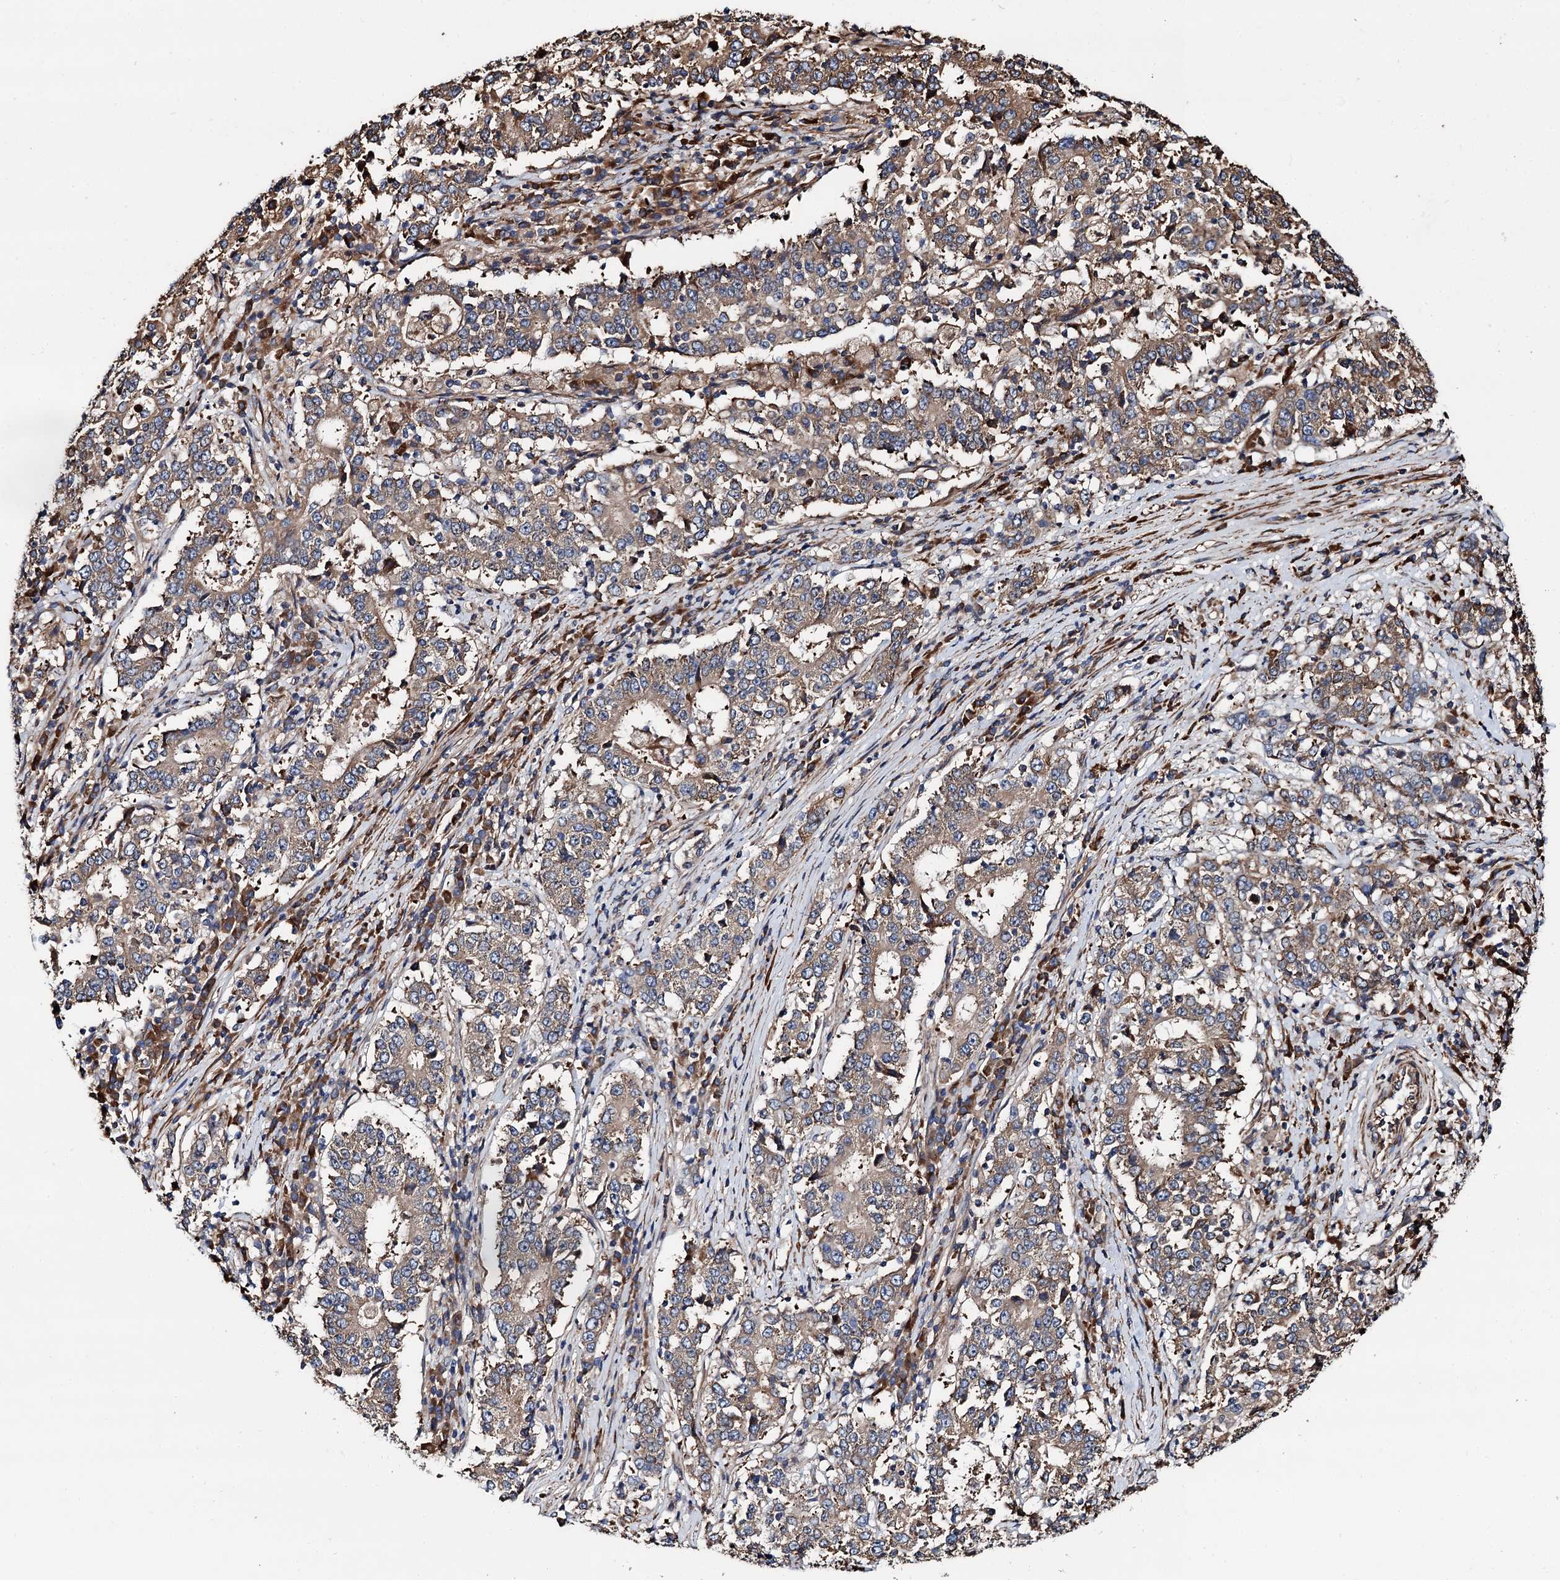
{"staining": {"intensity": "weak", "quantity": ">75%", "location": "cytoplasmic/membranous"}, "tissue": "stomach cancer", "cell_type": "Tumor cells", "image_type": "cancer", "snomed": [{"axis": "morphology", "description": "Adenocarcinoma, NOS"}, {"axis": "topography", "description": "Stomach"}], "caption": "Tumor cells demonstrate weak cytoplasmic/membranous staining in approximately >75% of cells in stomach cancer. Nuclei are stained in blue.", "gene": "ISM2", "patient": {"sex": "male", "age": 59}}